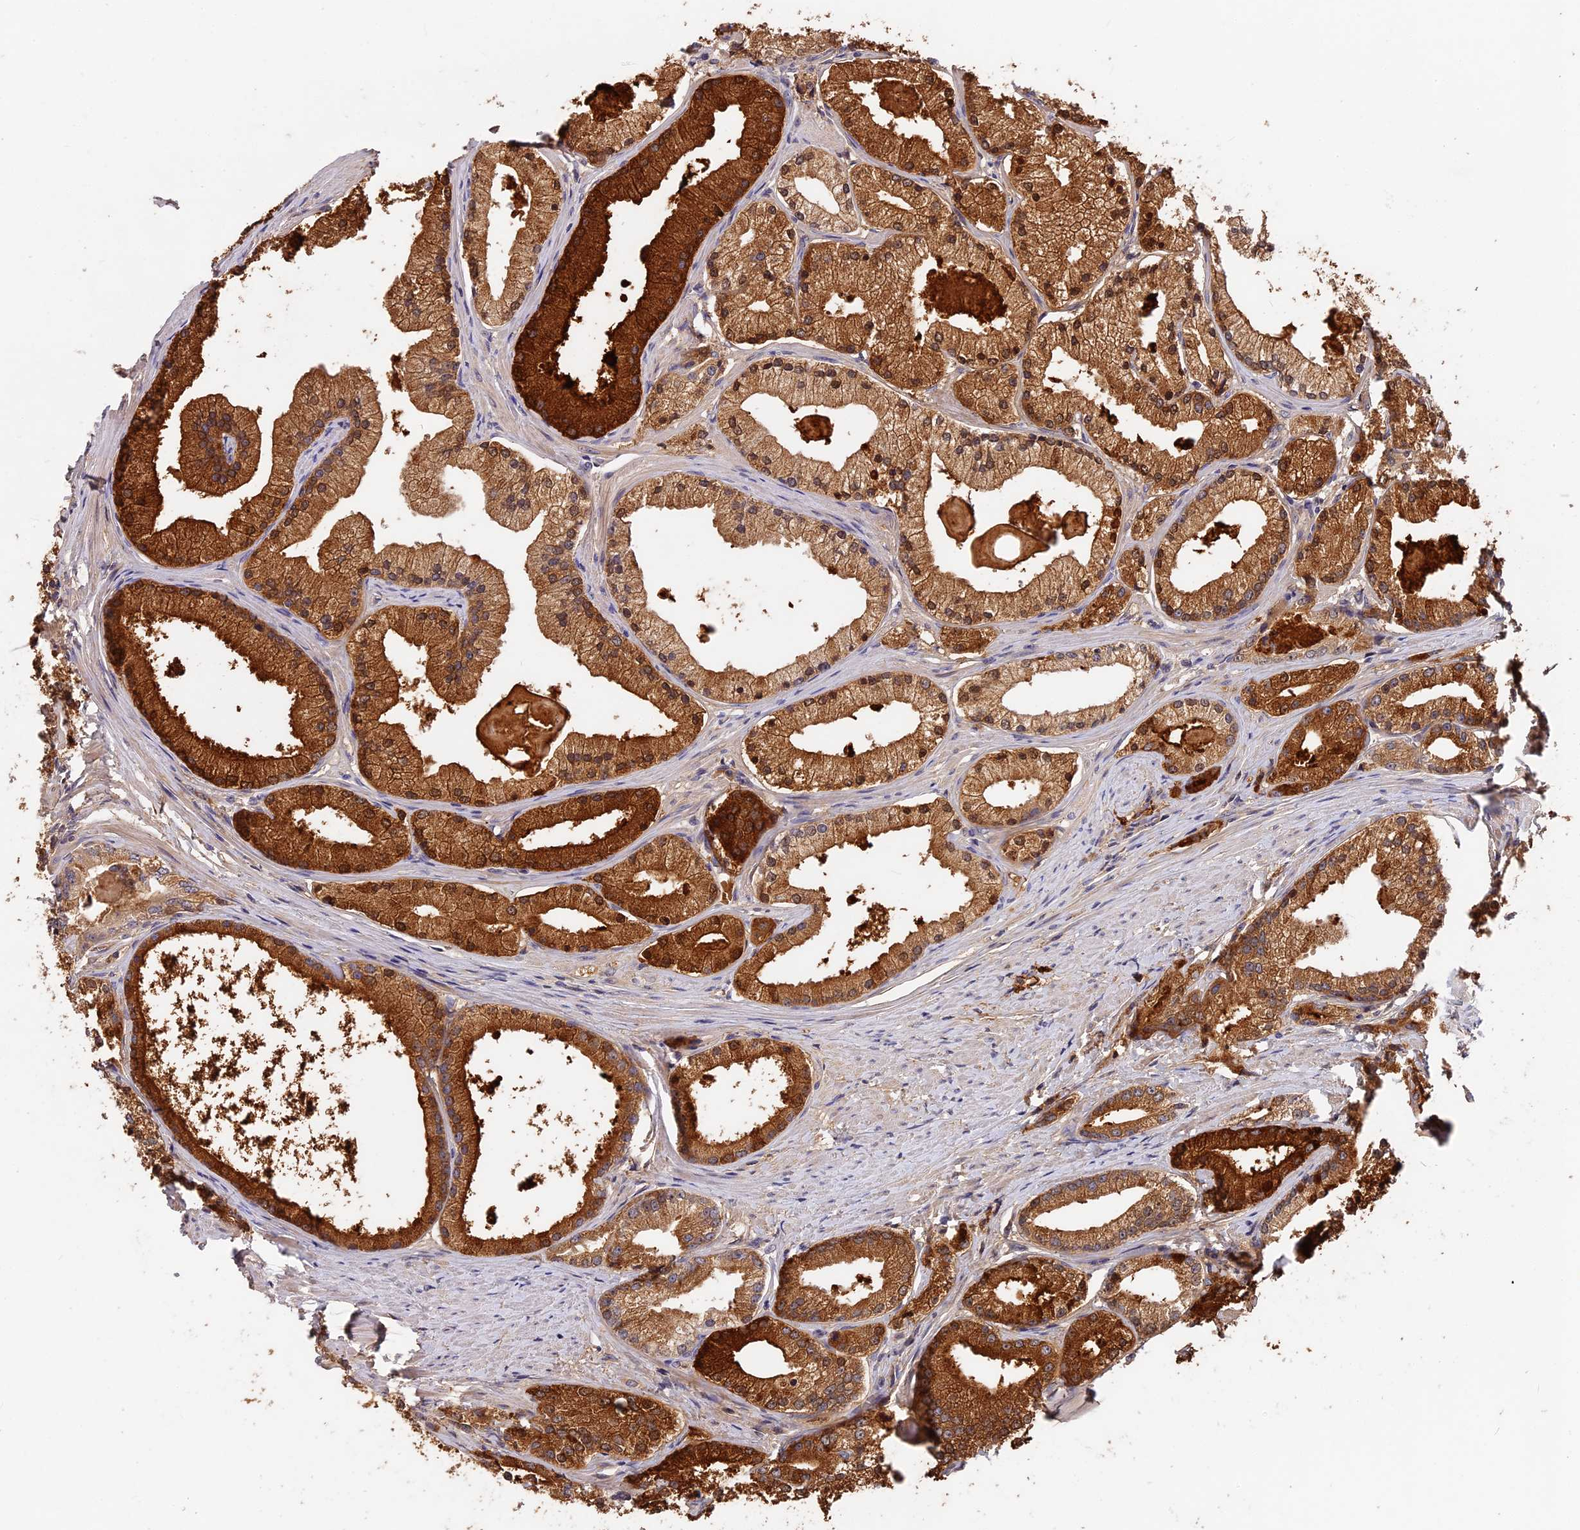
{"staining": {"intensity": "moderate", "quantity": ">75%", "location": "cytoplasmic/membranous"}, "tissue": "prostate cancer", "cell_type": "Tumor cells", "image_type": "cancer", "snomed": [{"axis": "morphology", "description": "Adenocarcinoma, Low grade"}, {"axis": "topography", "description": "Prostate"}], "caption": "Immunohistochemistry of human prostate cancer shows medium levels of moderate cytoplasmic/membranous staining in approximately >75% of tumor cells.", "gene": "ITIH1", "patient": {"sex": "male", "age": 57}}